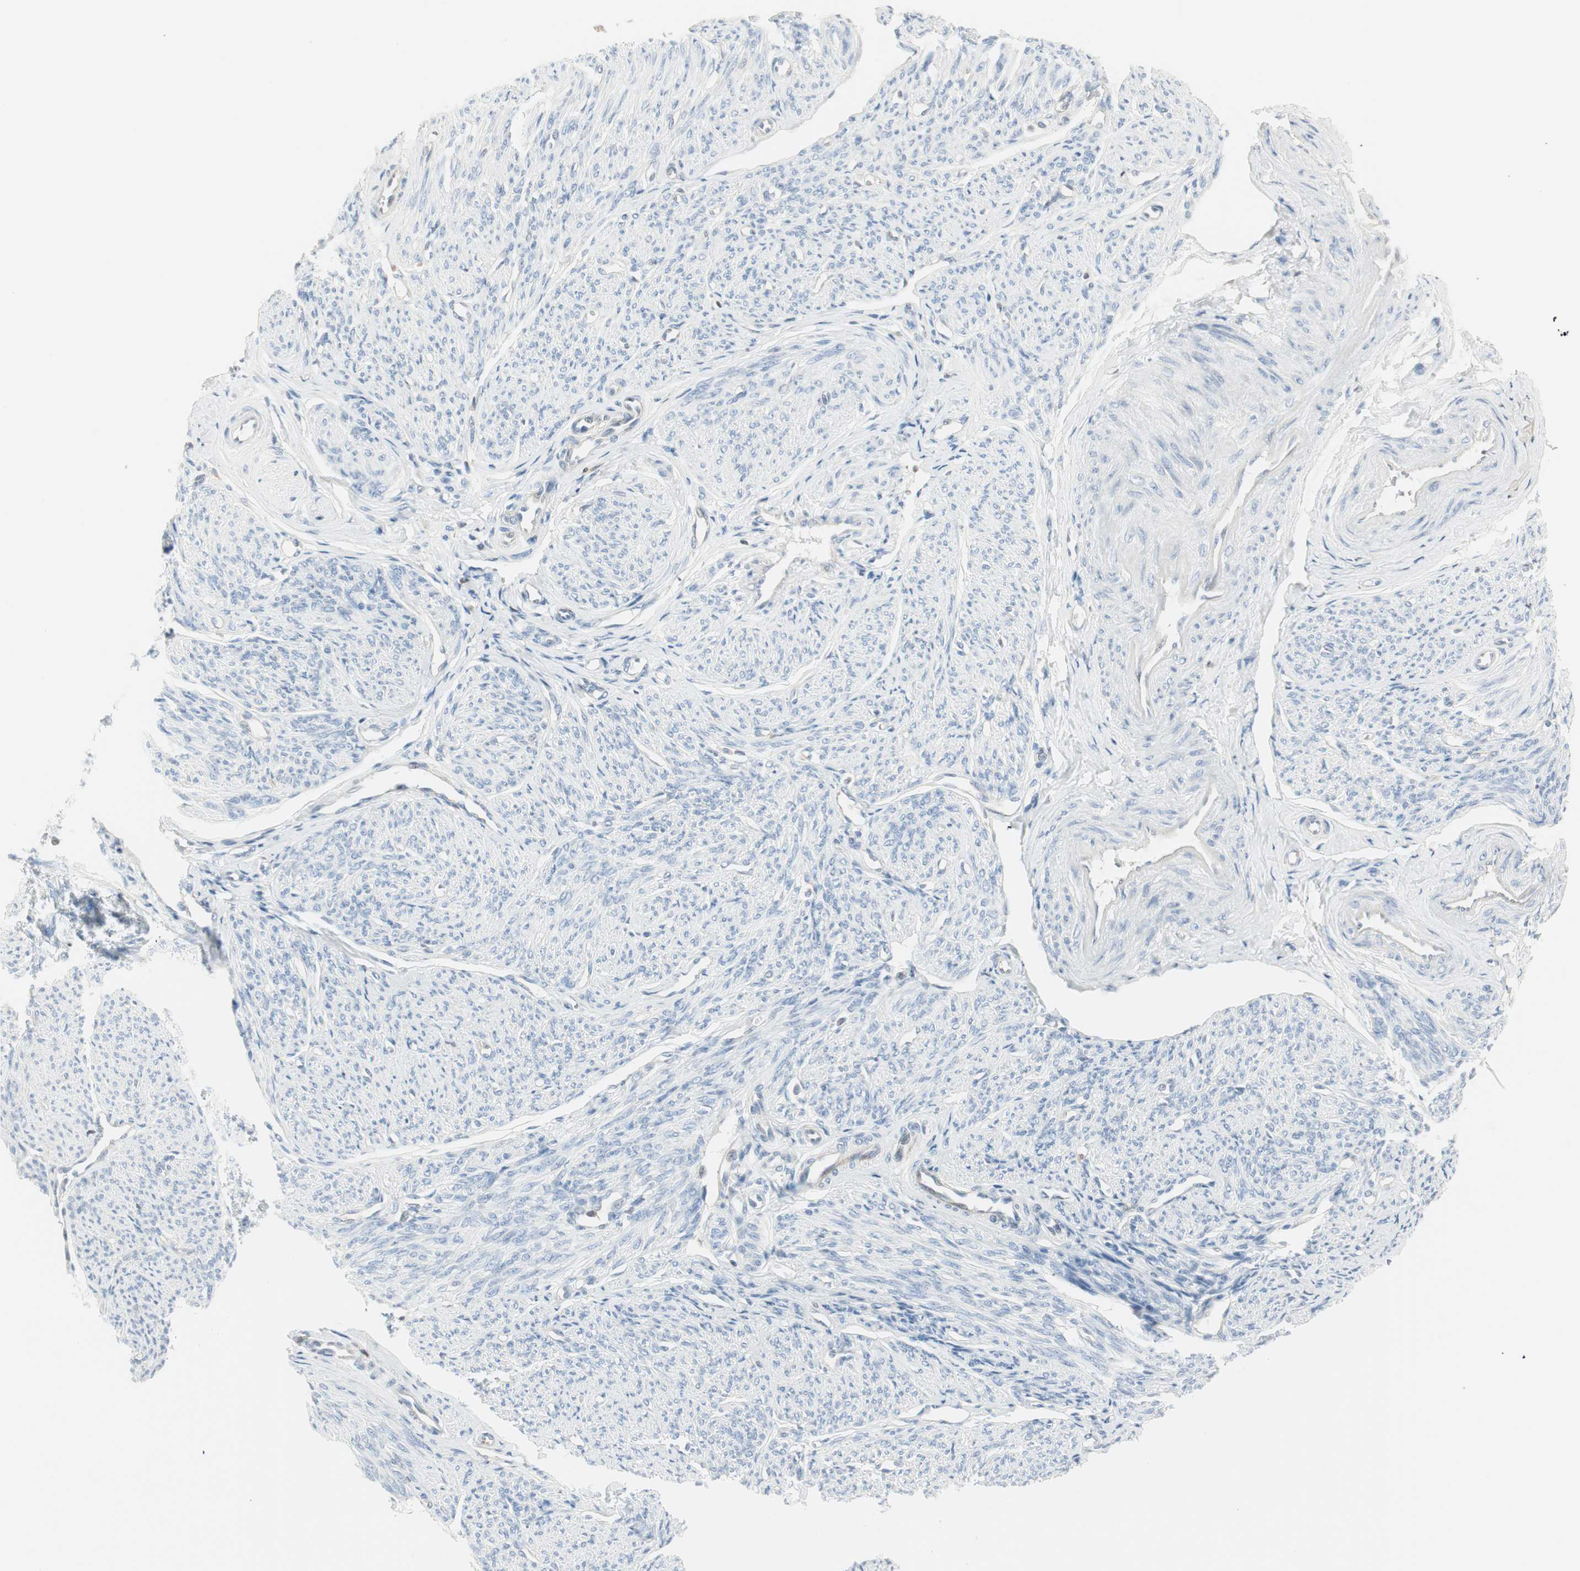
{"staining": {"intensity": "negative", "quantity": "none", "location": "none"}, "tissue": "smooth muscle", "cell_type": "Smooth muscle cells", "image_type": "normal", "snomed": [{"axis": "morphology", "description": "Normal tissue, NOS"}, {"axis": "topography", "description": "Smooth muscle"}], "caption": "Immunohistochemistry histopathology image of benign human smooth muscle stained for a protein (brown), which demonstrates no positivity in smooth muscle cells. Nuclei are stained in blue.", "gene": "PPP1CA", "patient": {"sex": "female", "age": 65}}